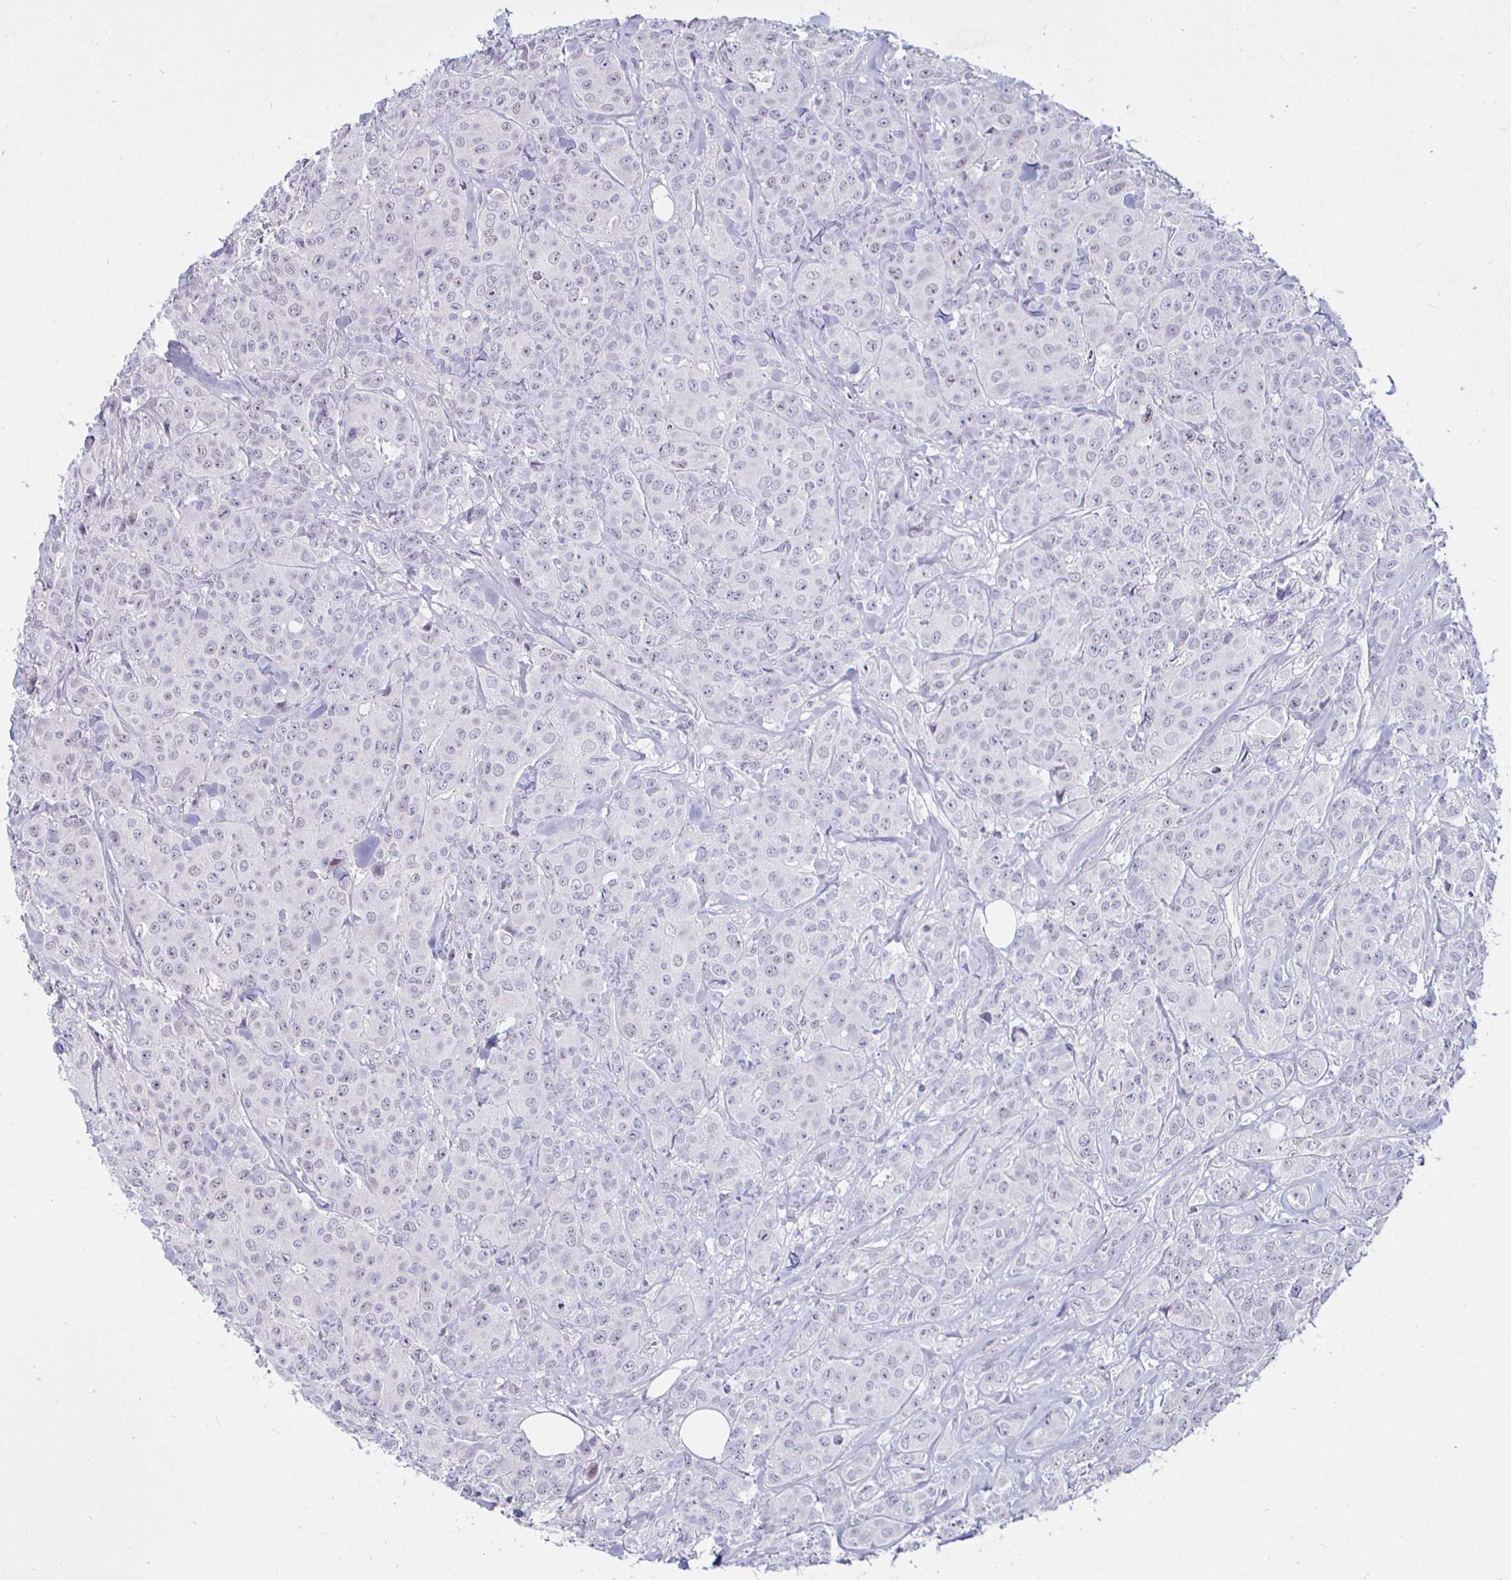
{"staining": {"intensity": "negative", "quantity": "none", "location": "none"}, "tissue": "breast cancer", "cell_type": "Tumor cells", "image_type": "cancer", "snomed": [{"axis": "morphology", "description": "Normal tissue, NOS"}, {"axis": "morphology", "description": "Duct carcinoma"}, {"axis": "topography", "description": "Breast"}], "caption": "Immunohistochemistry (IHC) image of human breast intraductal carcinoma stained for a protein (brown), which demonstrates no staining in tumor cells.", "gene": "MLH1", "patient": {"sex": "female", "age": 43}}